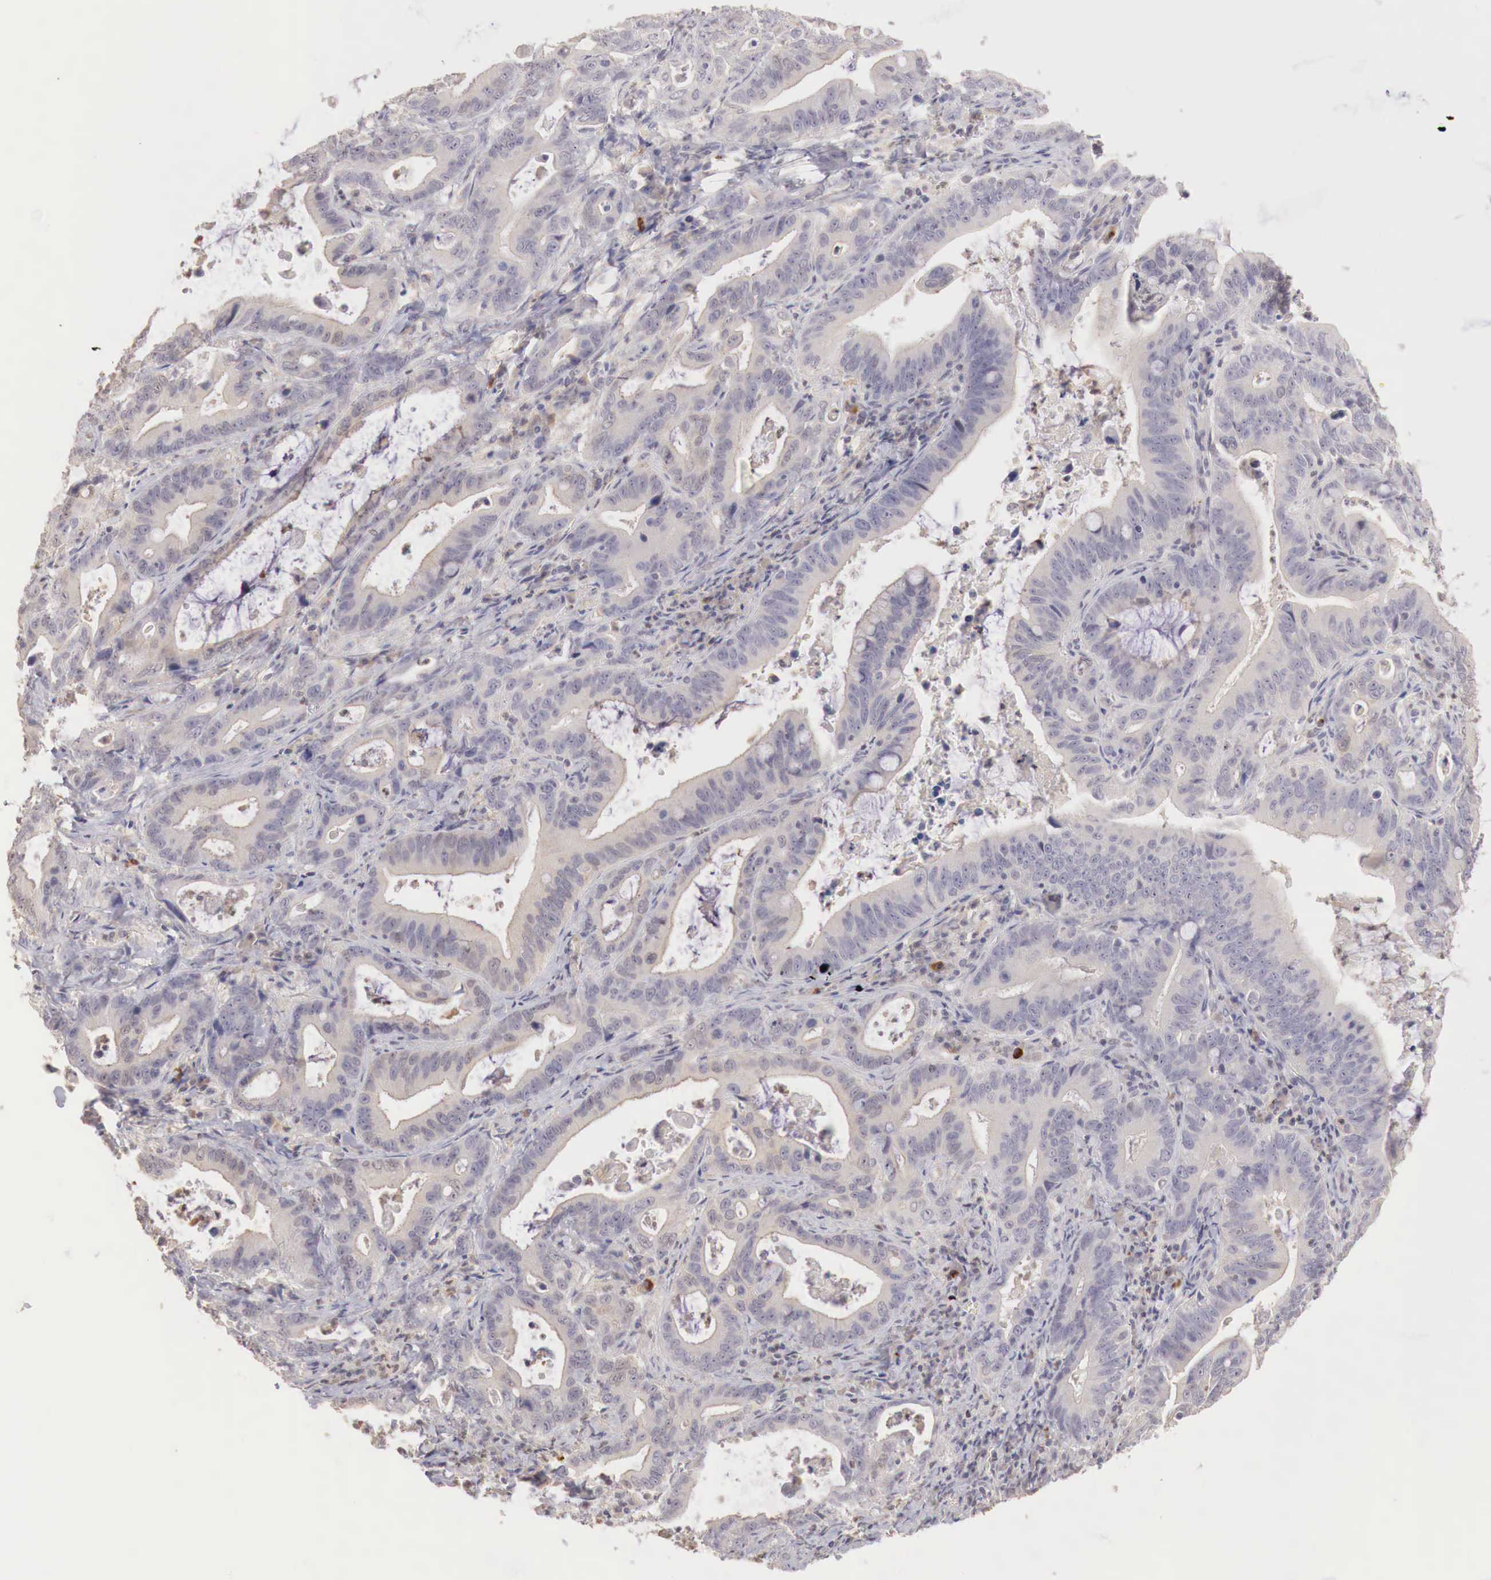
{"staining": {"intensity": "weak", "quantity": ">75%", "location": "cytoplasmic/membranous"}, "tissue": "stomach cancer", "cell_type": "Tumor cells", "image_type": "cancer", "snomed": [{"axis": "morphology", "description": "Adenocarcinoma, NOS"}, {"axis": "topography", "description": "Stomach, upper"}], "caption": "DAB immunohistochemical staining of adenocarcinoma (stomach) displays weak cytoplasmic/membranous protein positivity in about >75% of tumor cells.", "gene": "TBC1D9", "patient": {"sex": "male", "age": 63}}